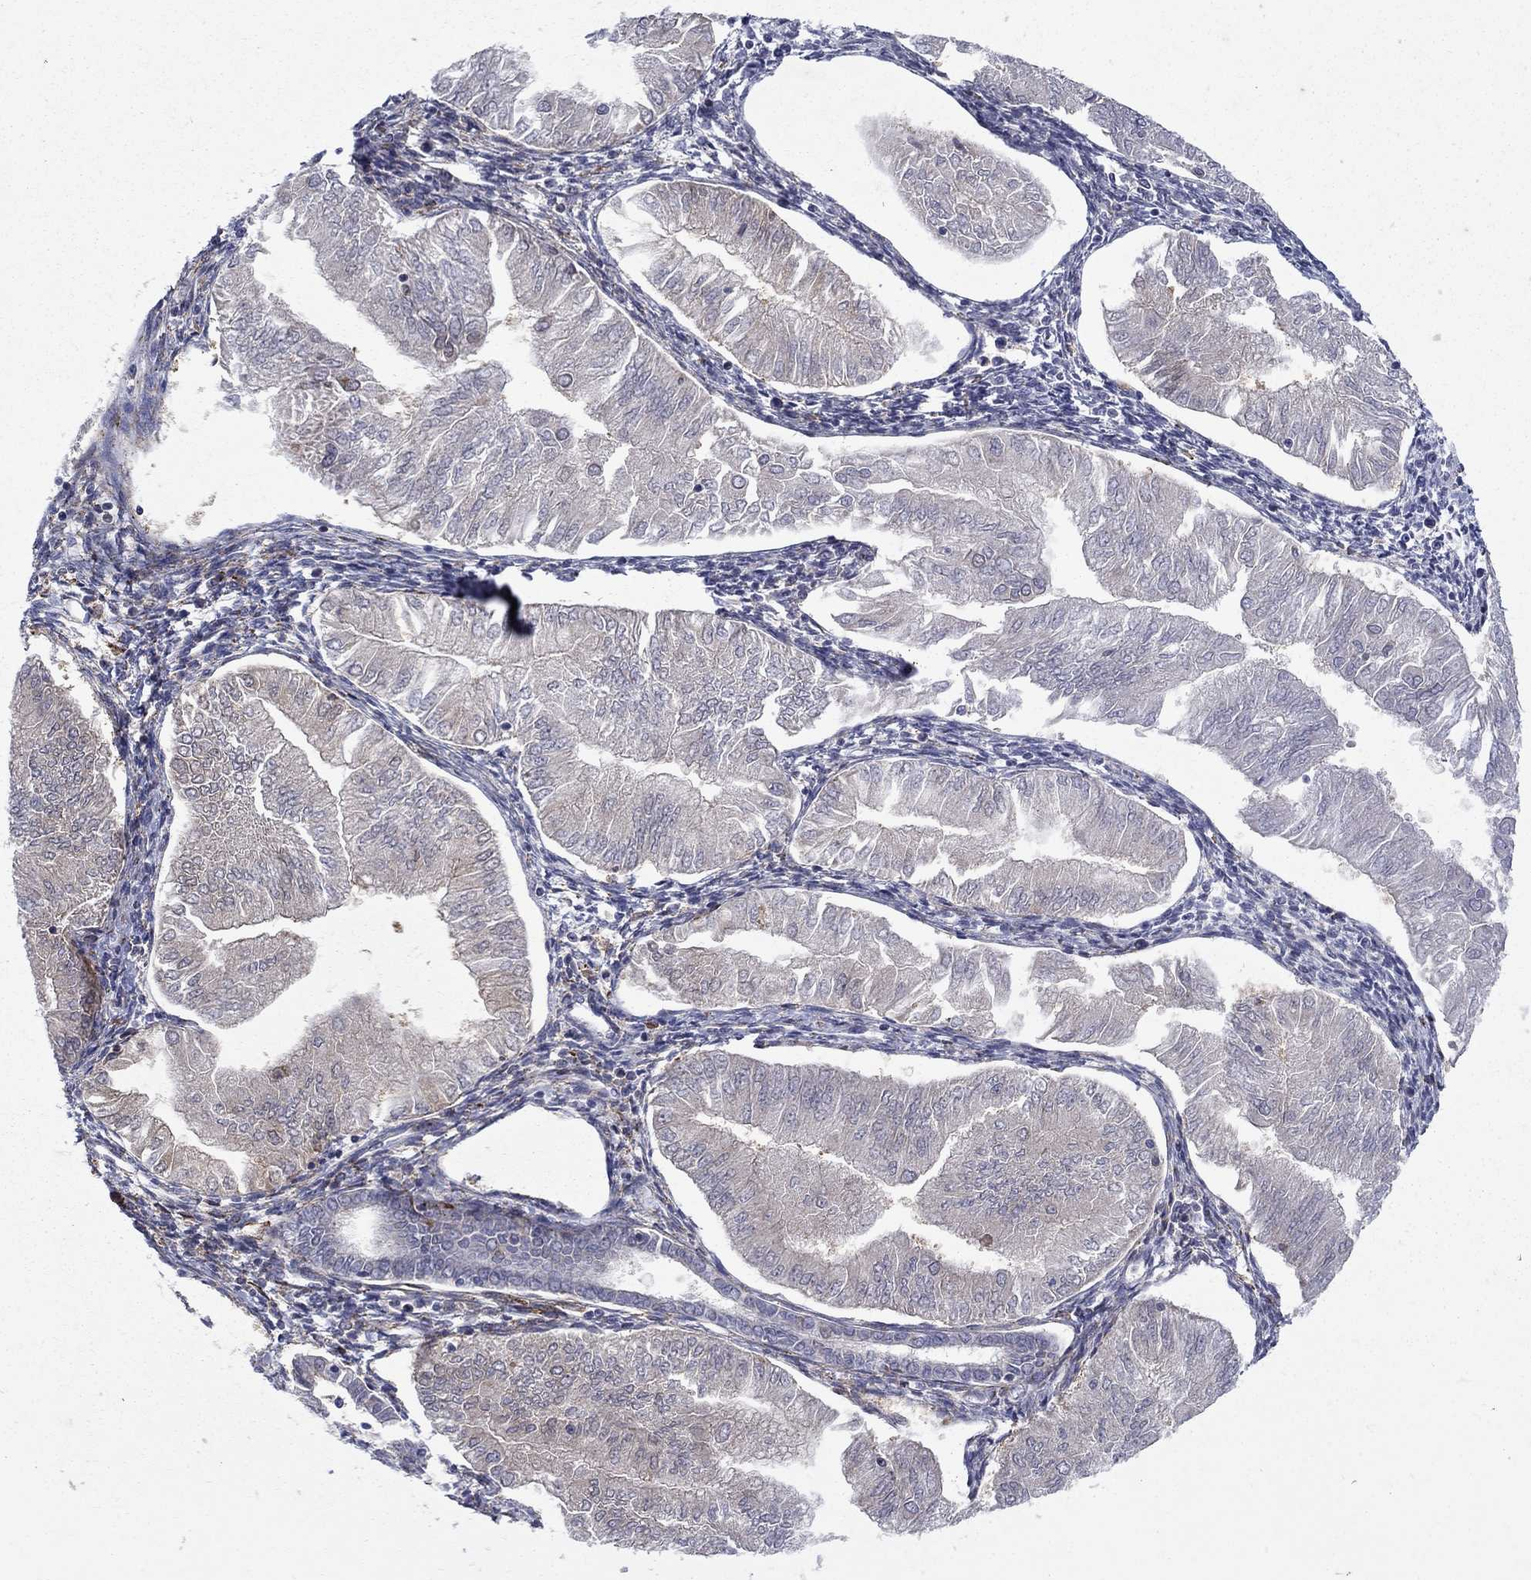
{"staining": {"intensity": "weak", "quantity": "<25%", "location": "cytoplasmic/membranous"}, "tissue": "endometrial cancer", "cell_type": "Tumor cells", "image_type": "cancer", "snomed": [{"axis": "morphology", "description": "Adenocarcinoma, NOS"}, {"axis": "topography", "description": "Endometrium"}], "caption": "Histopathology image shows no protein staining in tumor cells of adenocarcinoma (endometrial) tissue.", "gene": "CAB39L", "patient": {"sex": "female", "age": 53}}